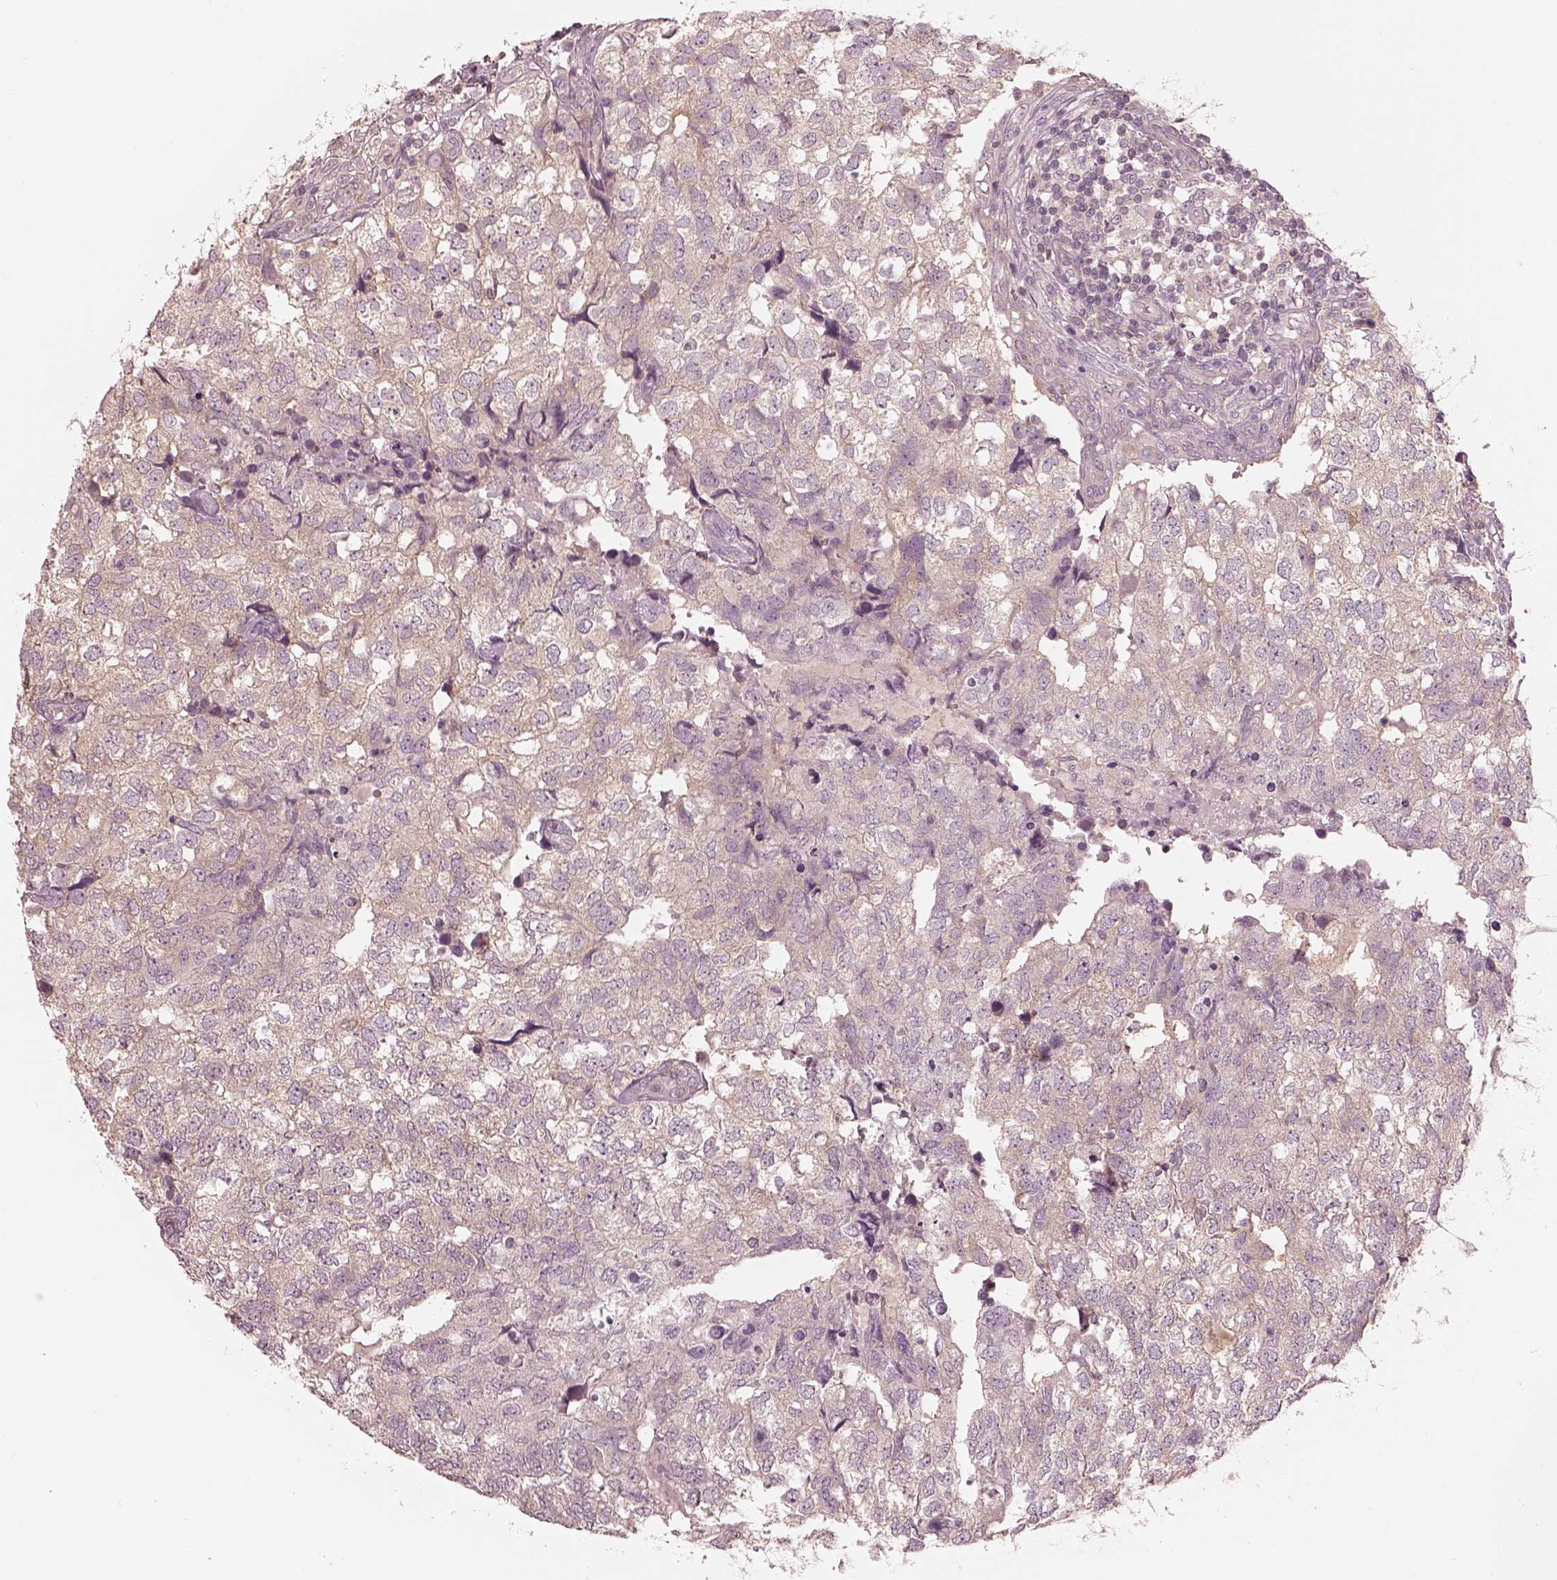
{"staining": {"intensity": "negative", "quantity": "none", "location": "none"}, "tissue": "breast cancer", "cell_type": "Tumor cells", "image_type": "cancer", "snomed": [{"axis": "morphology", "description": "Duct carcinoma"}, {"axis": "topography", "description": "Breast"}], "caption": "Immunohistochemistry image of human breast cancer stained for a protein (brown), which demonstrates no positivity in tumor cells. The staining is performed using DAB (3,3'-diaminobenzidine) brown chromogen with nuclei counter-stained in using hematoxylin.", "gene": "PRKACG", "patient": {"sex": "female", "age": 30}}